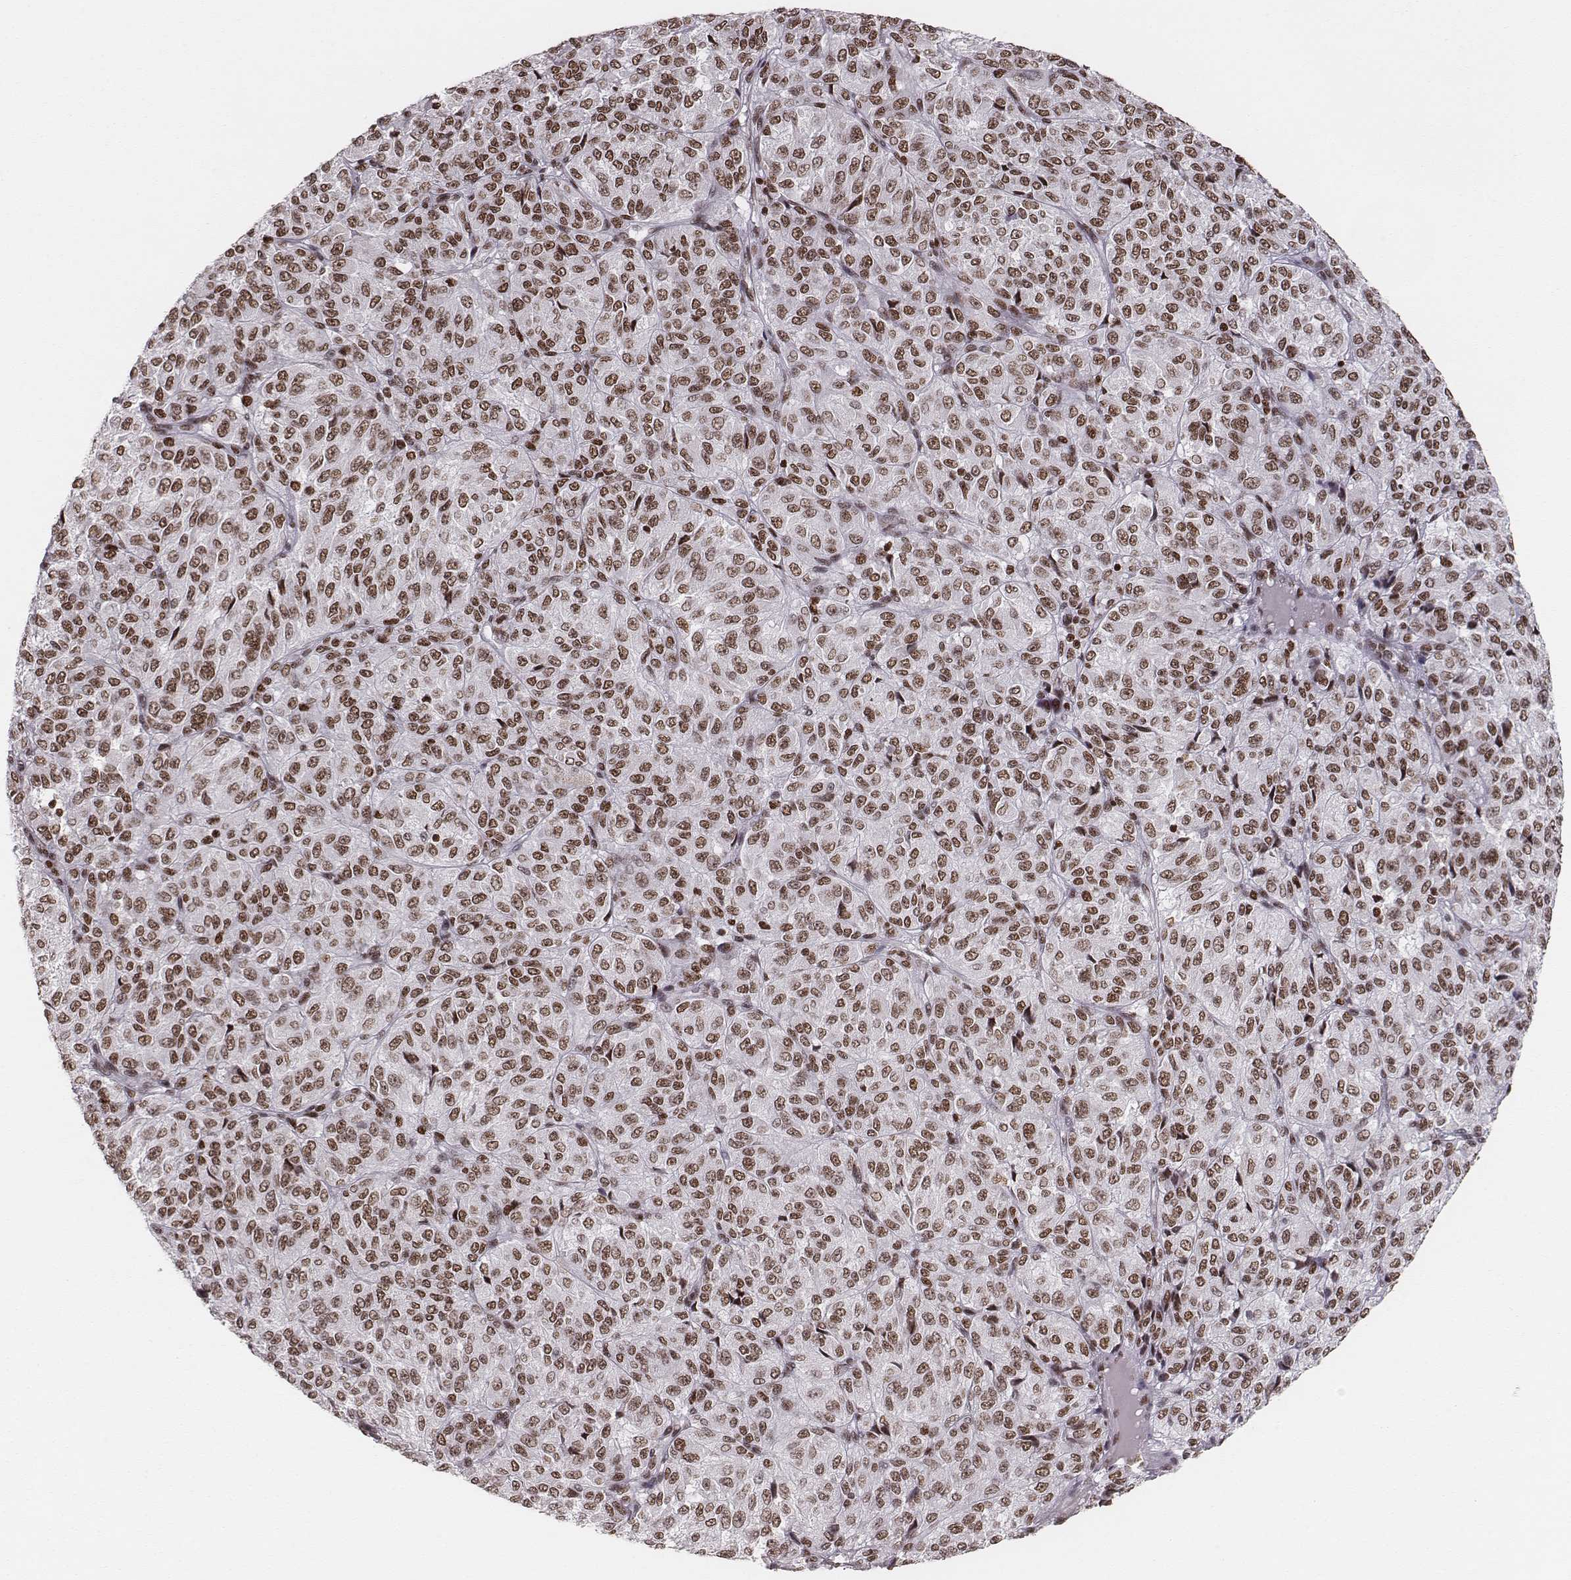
{"staining": {"intensity": "moderate", "quantity": ">75%", "location": "nuclear"}, "tissue": "melanoma", "cell_type": "Tumor cells", "image_type": "cancer", "snomed": [{"axis": "morphology", "description": "Malignant melanoma, Metastatic site"}, {"axis": "topography", "description": "Brain"}], "caption": "About >75% of tumor cells in melanoma show moderate nuclear protein expression as visualized by brown immunohistochemical staining.", "gene": "PARP1", "patient": {"sex": "female", "age": 56}}